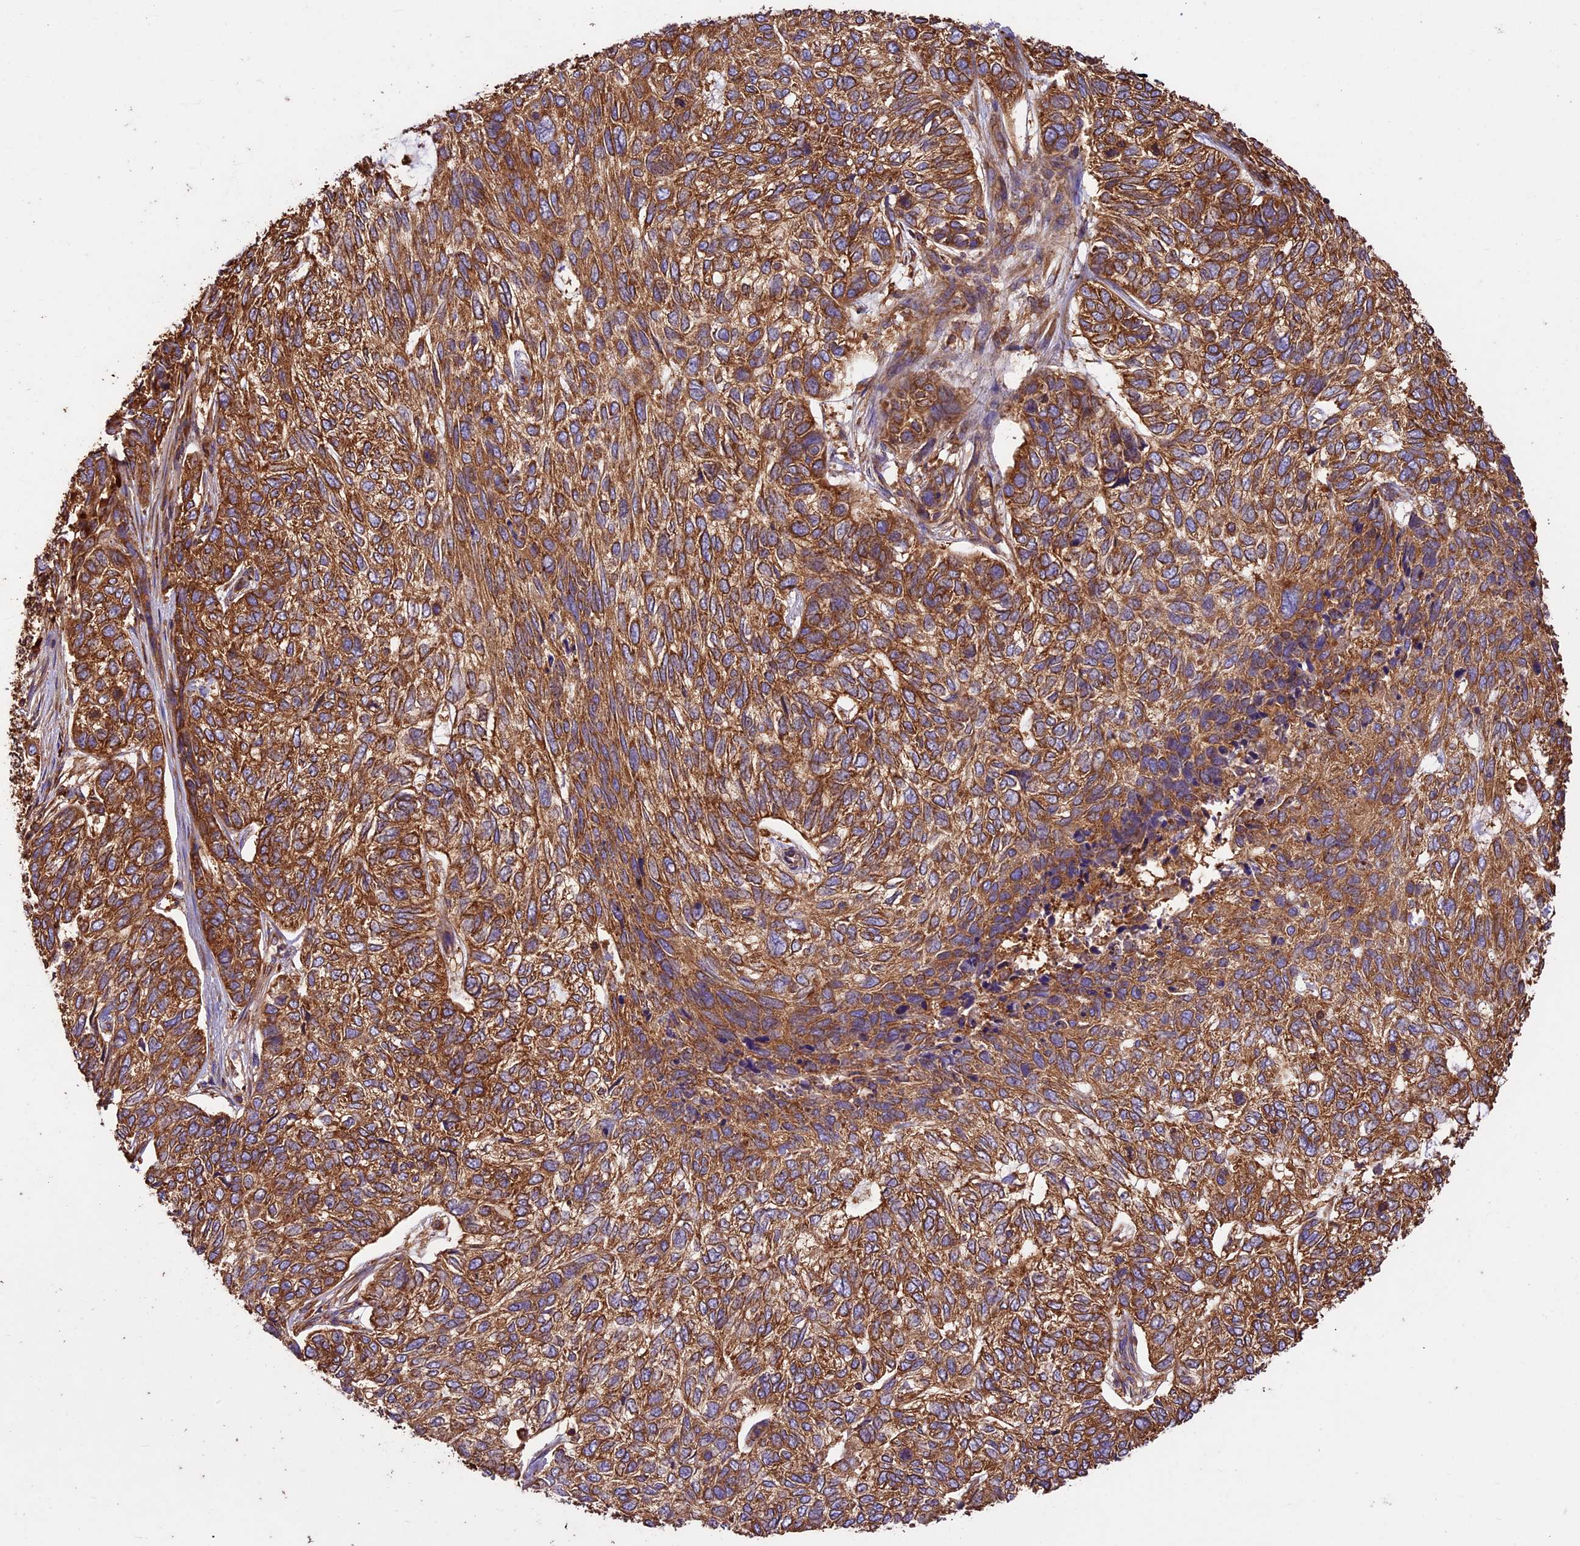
{"staining": {"intensity": "moderate", "quantity": ">75%", "location": "cytoplasmic/membranous"}, "tissue": "skin cancer", "cell_type": "Tumor cells", "image_type": "cancer", "snomed": [{"axis": "morphology", "description": "Basal cell carcinoma"}, {"axis": "topography", "description": "Skin"}], "caption": "Approximately >75% of tumor cells in skin cancer (basal cell carcinoma) reveal moderate cytoplasmic/membranous protein staining as visualized by brown immunohistochemical staining.", "gene": "KARS1", "patient": {"sex": "female", "age": 65}}